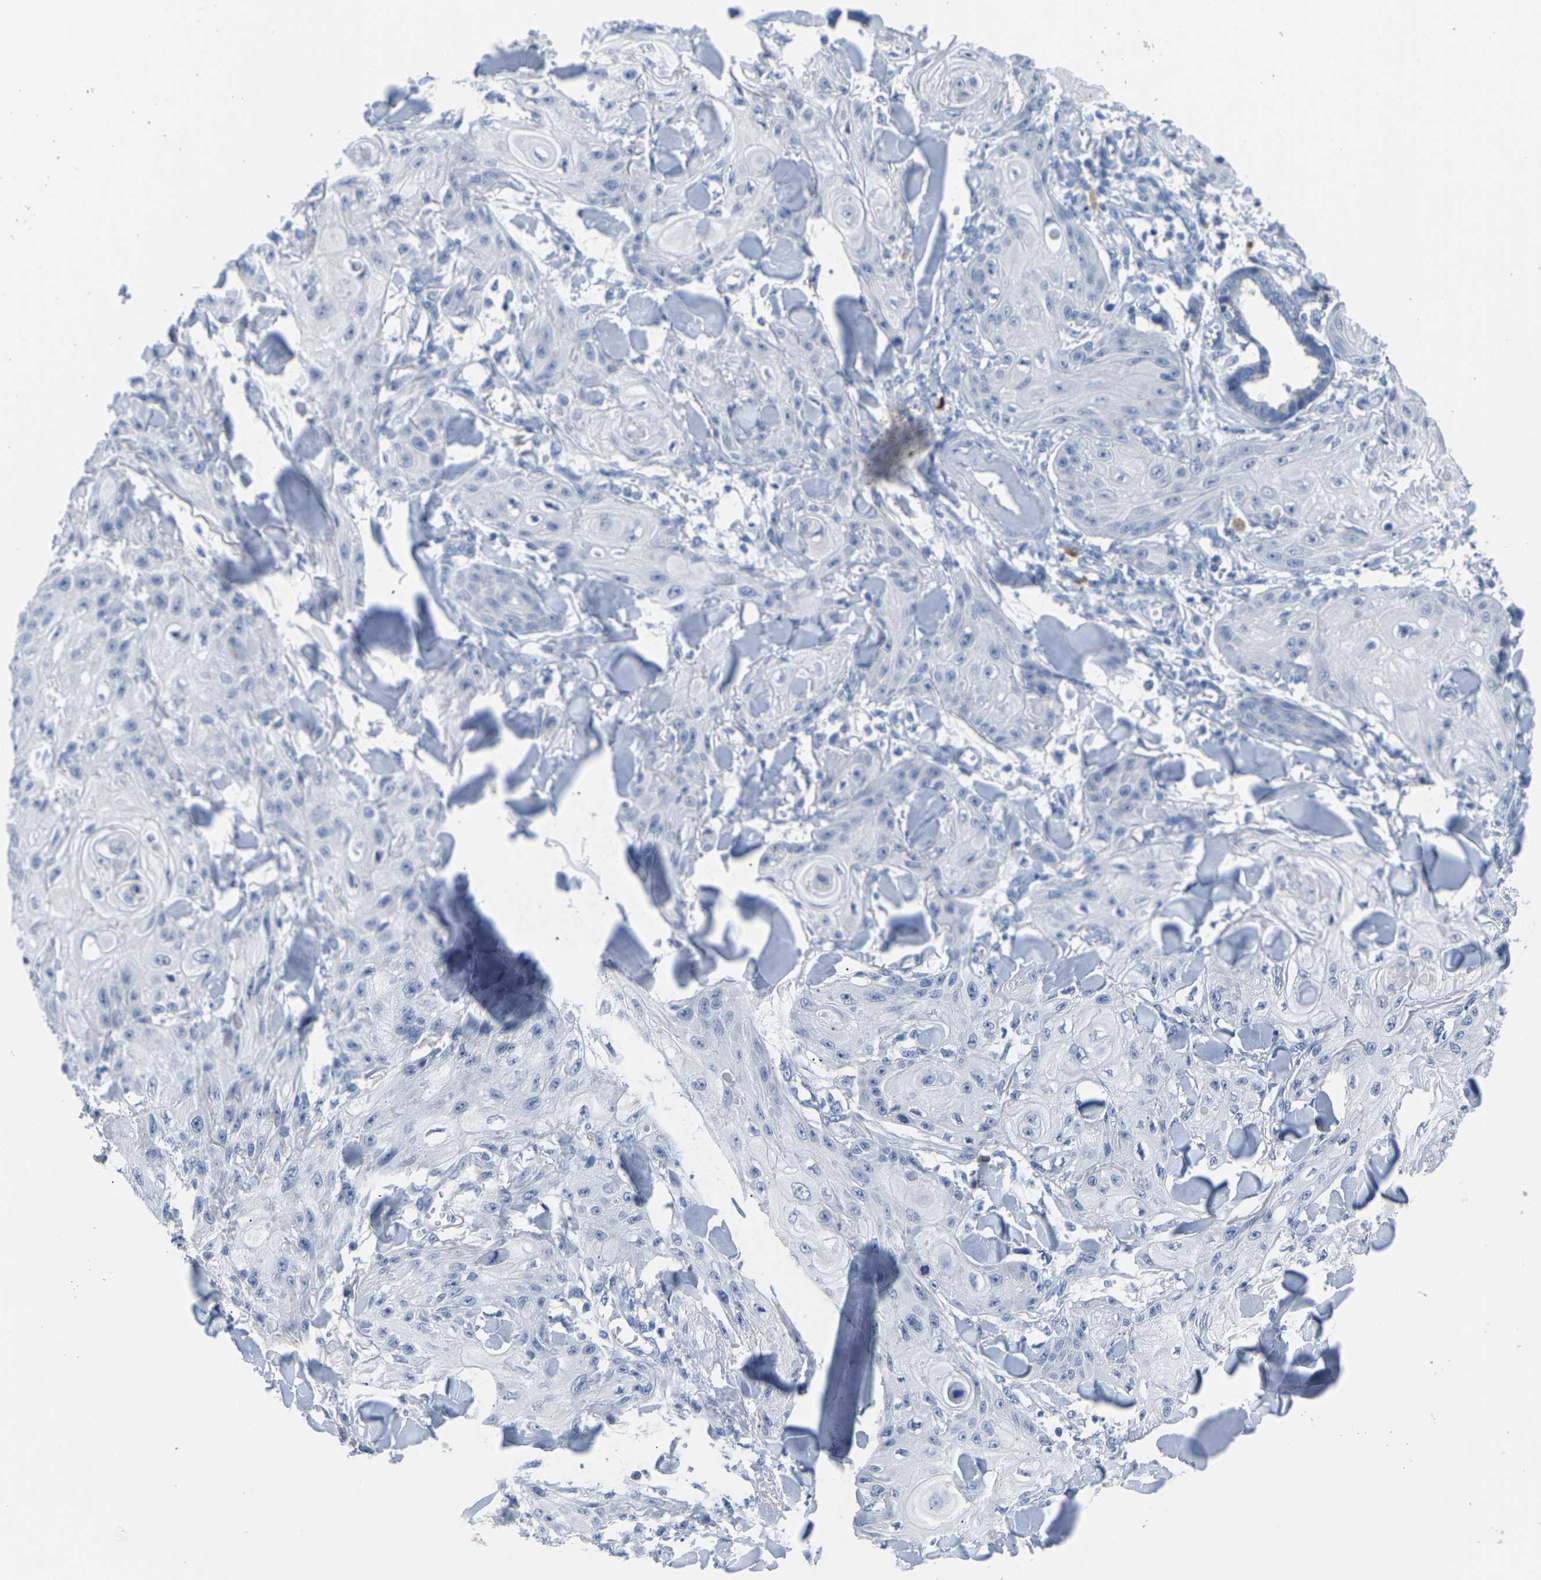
{"staining": {"intensity": "negative", "quantity": "none", "location": "none"}, "tissue": "skin cancer", "cell_type": "Tumor cells", "image_type": "cancer", "snomed": [{"axis": "morphology", "description": "Squamous cell carcinoma, NOS"}, {"axis": "topography", "description": "Skin"}], "caption": "IHC histopathology image of neoplastic tissue: skin cancer stained with DAB demonstrates no significant protein staining in tumor cells.", "gene": "ETFA", "patient": {"sex": "male", "age": 74}}